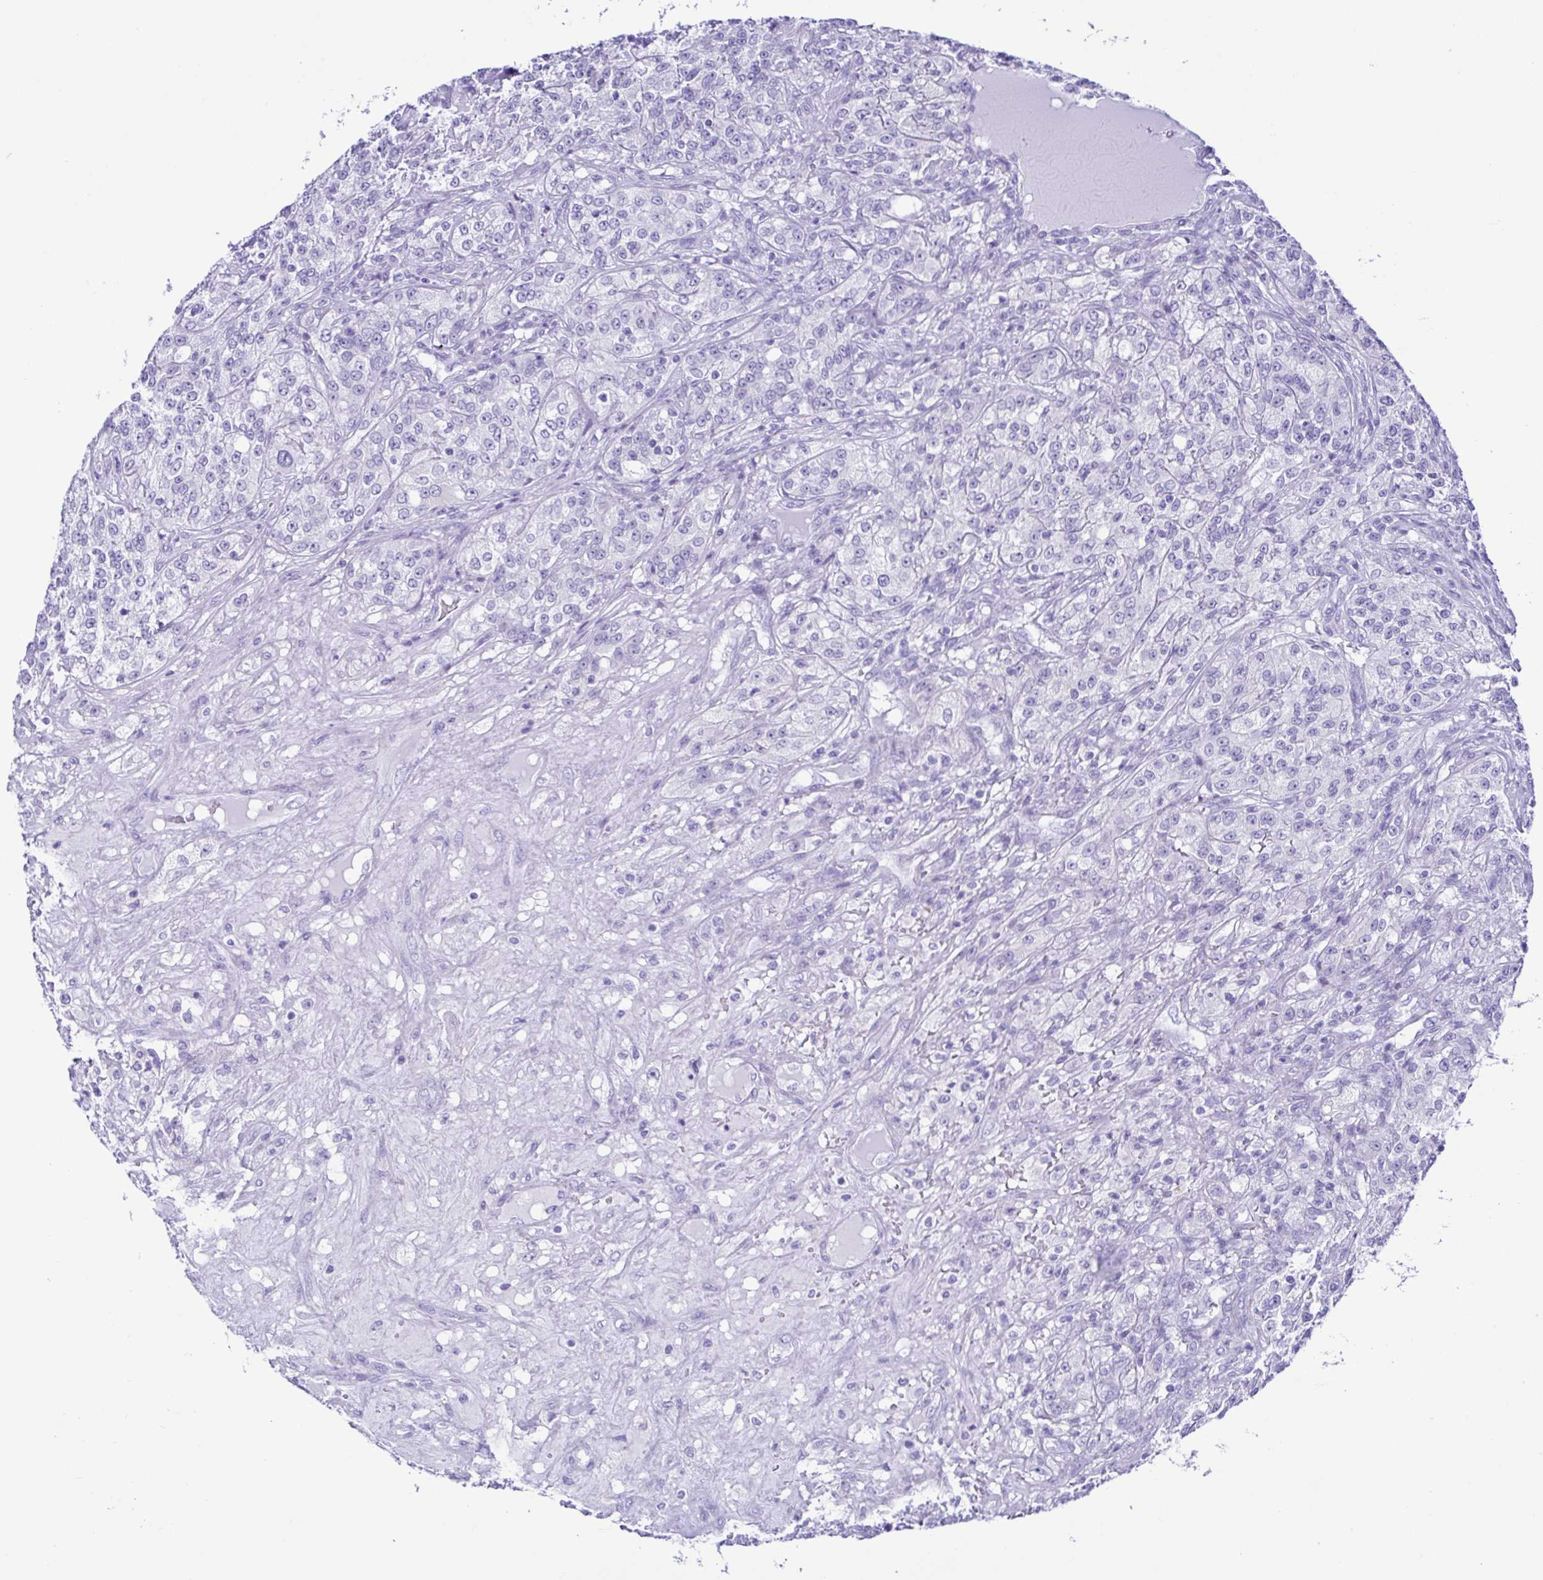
{"staining": {"intensity": "negative", "quantity": "none", "location": "none"}, "tissue": "renal cancer", "cell_type": "Tumor cells", "image_type": "cancer", "snomed": [{"axis": "morphology", "description": "Adenocarcinoma, NOS"}, {"axis": "topography", "description": "Kidney"}], "caption": "The histopathology image reveals no significant positivity in tumor cells of adenocarcinoma (renal).", "gene": "GPR17", "patient": {"sex": "female", "age": 63}}